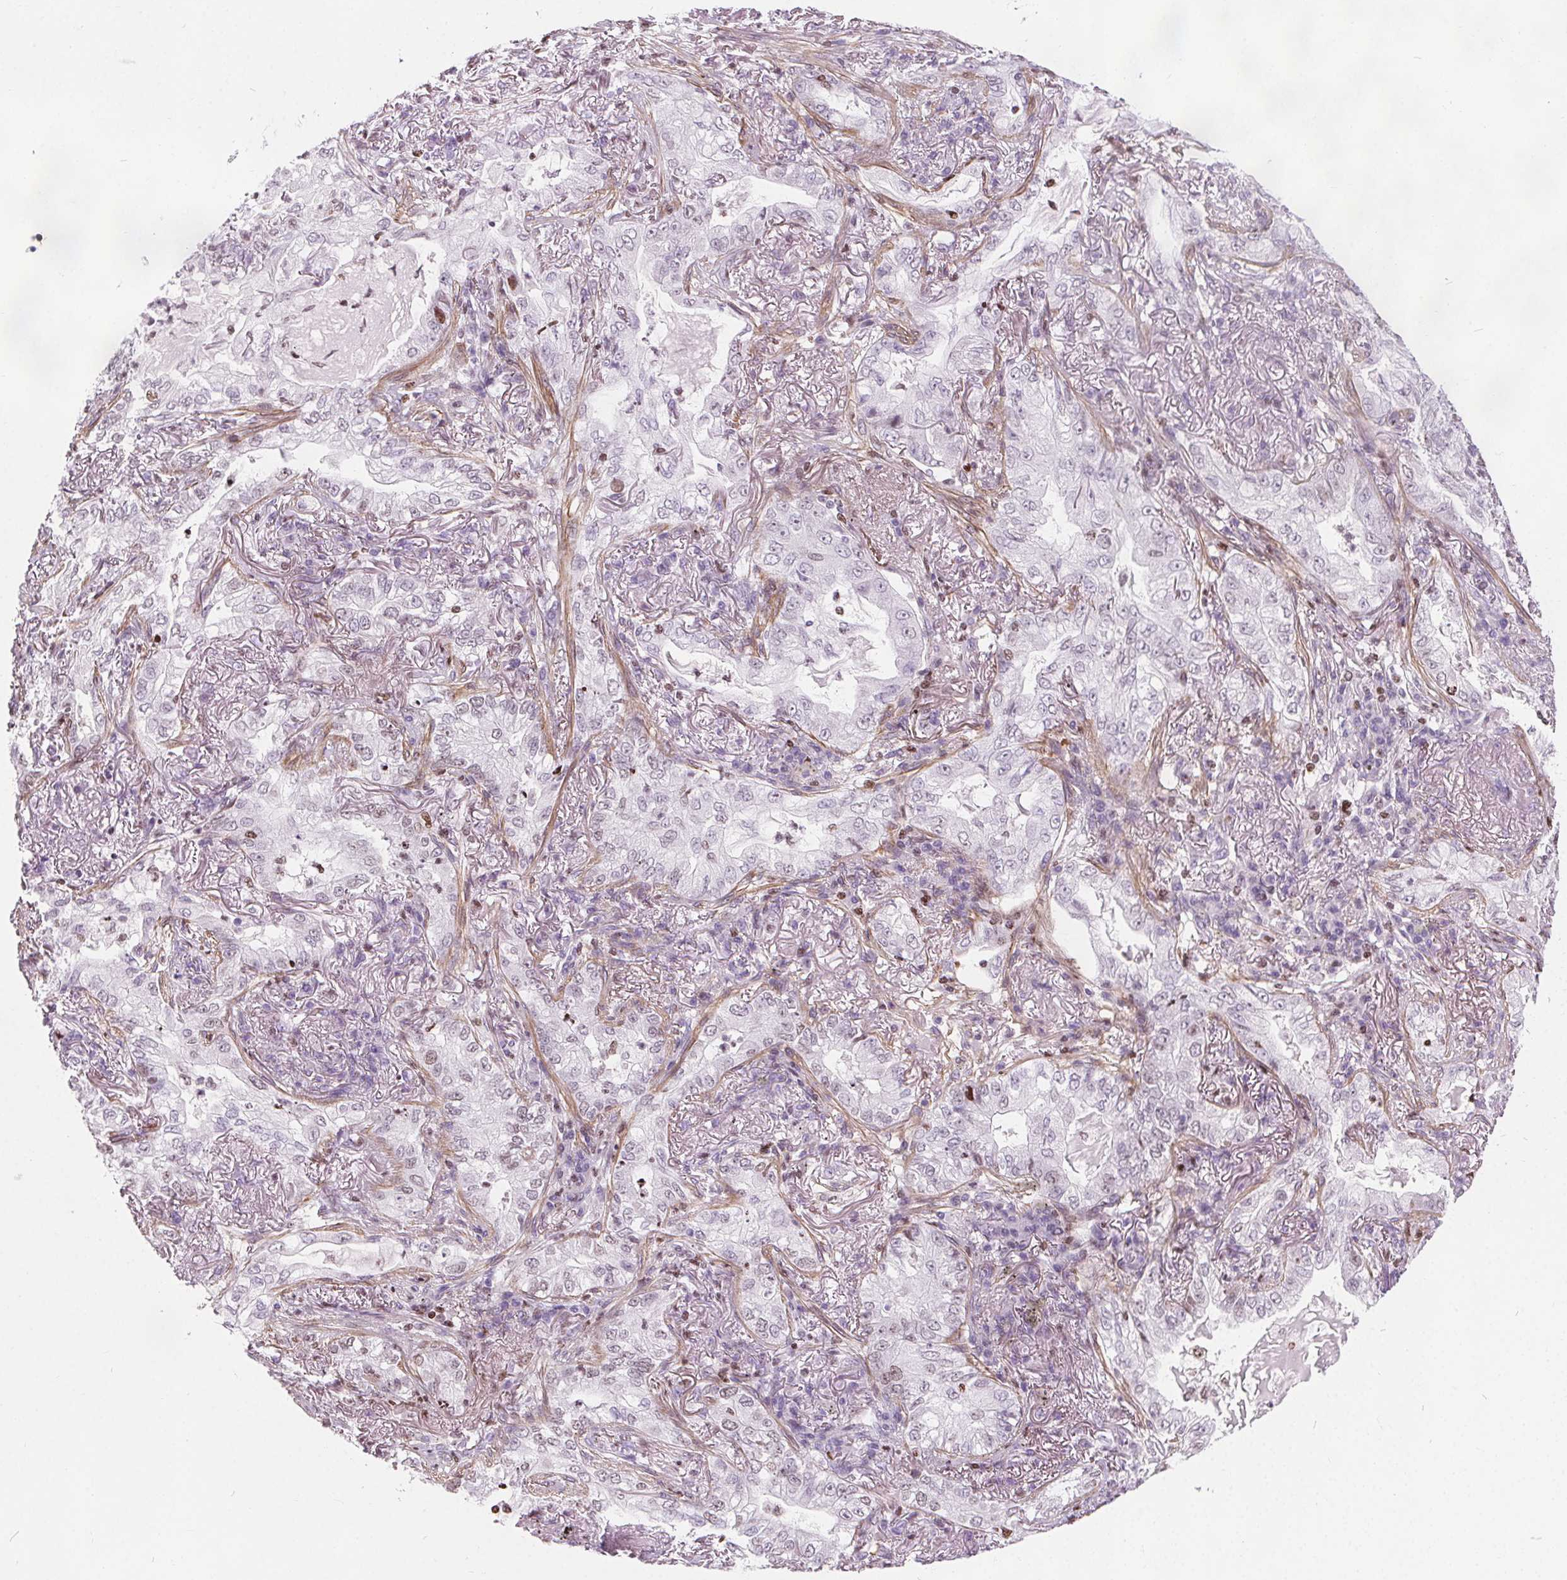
{"staining": {"intensity": "negative", "quantity": "none", "location": "none"}, "tissue": "lung cancer", "cell_type": "Tumor cells", "image_type": "cancer", "snomed": [{"axis": "morphology", "description": "Adenocarcinoma, NOS"}, {"axis": "topography", "description": "Lung"}], "caption": "An immunohistochemistry (IHC) histopathology image of adenocarcinoma (lung) is shown. There is no staining in tumor cells of adenocarcinoma (lung).", "gene": "ISLR2", "patient": {"sex": "female", "age": 73}}